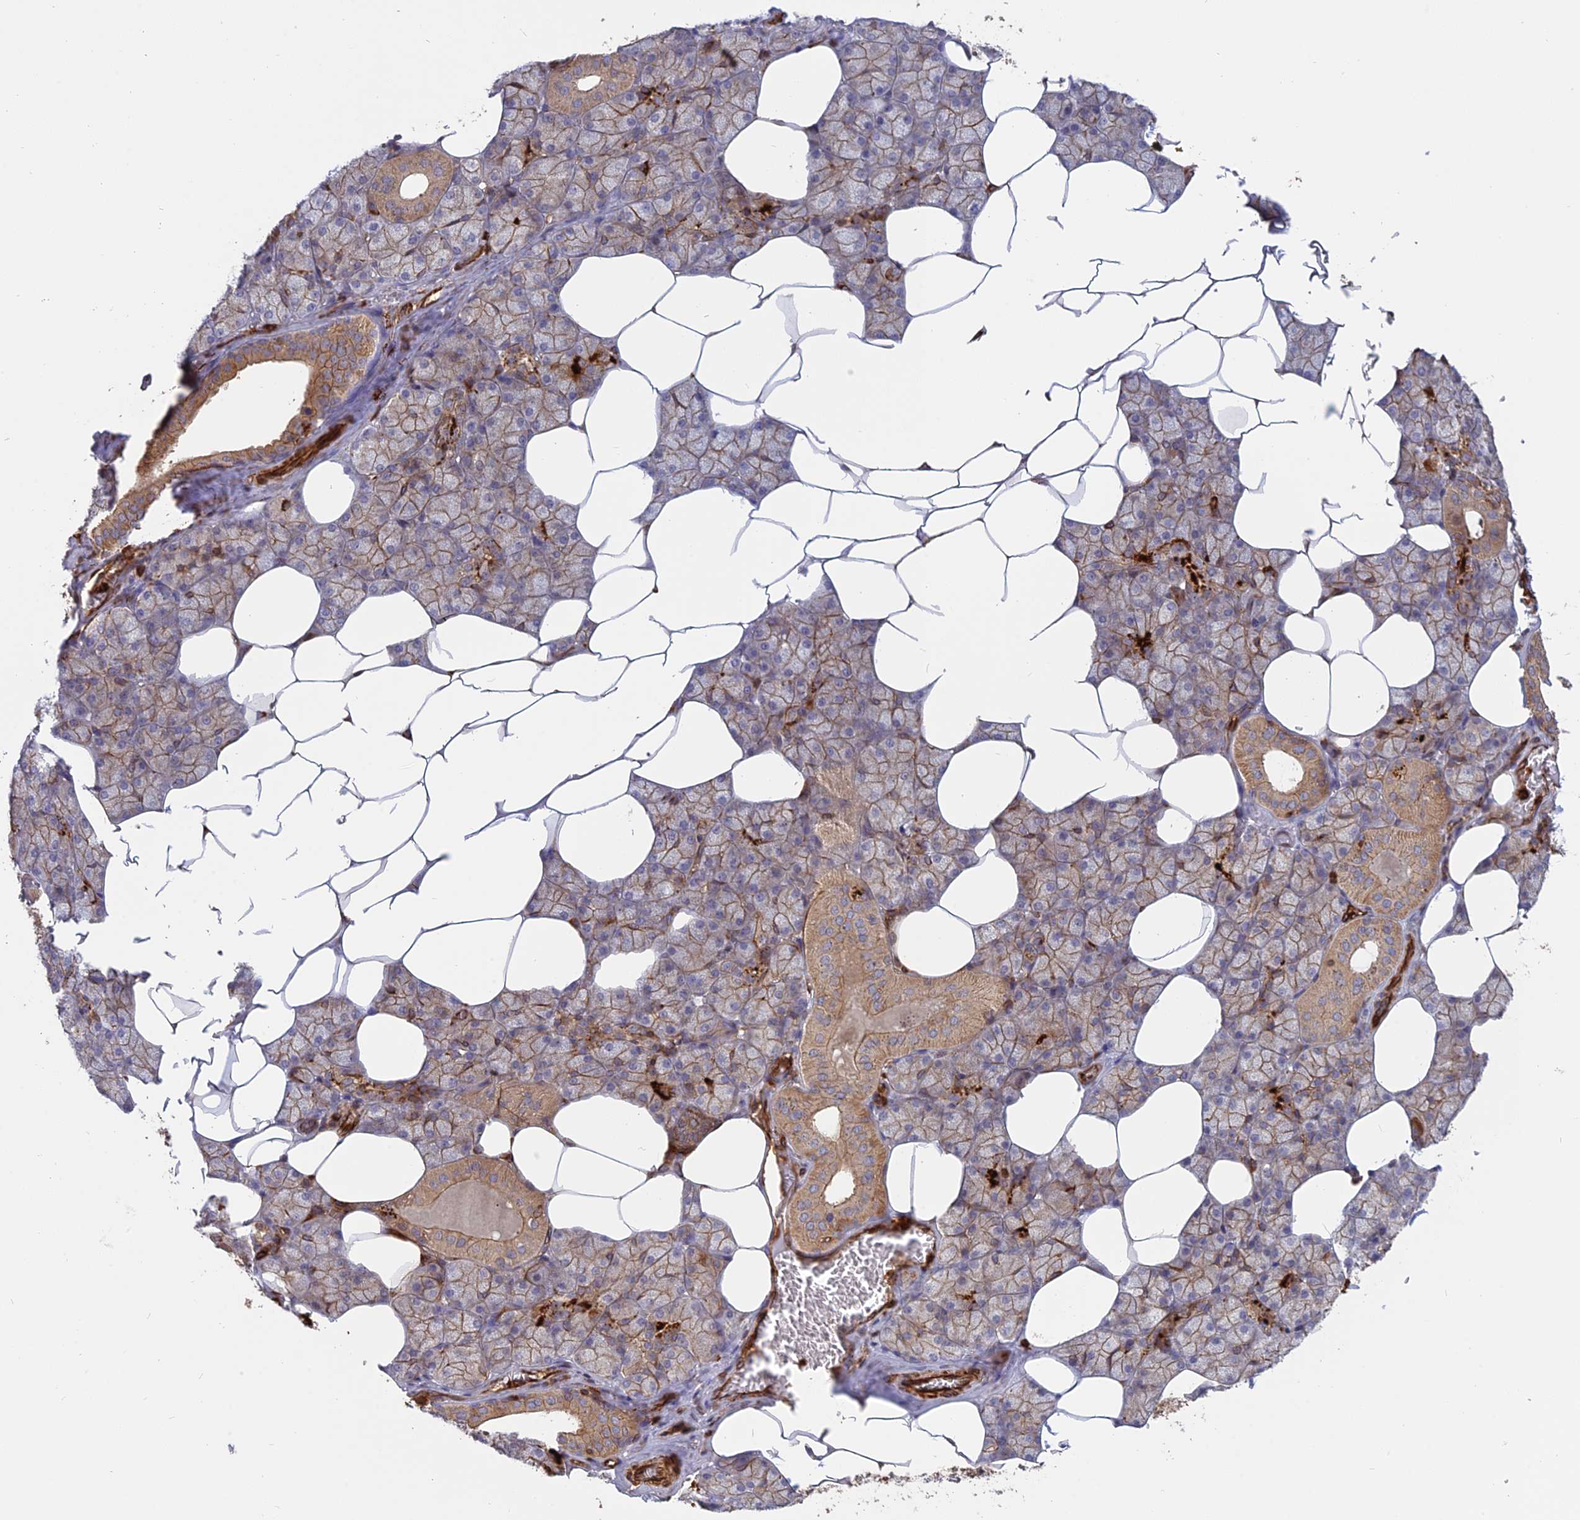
{"staining": {"intensity": "moderate", "quantity": ">75%", "location": "cytoplasmic/membranous"}, "tissue": "salivary gland", "cell_type": "Glandular cells", "image_type": "normal", "snomed": [{"axis": "morphology", "description": "Normal tissue, NOS"}, {"axis": "topography", "description": "Salivary gland"}], "caption": "The micrograph displays a brown stain indicating the presence of a protein in the cytoplasmic/membranous of glandular cells in salivary gland.", "gene": "PHLDB3", "patient": {"sex": "male", "age": 62}}